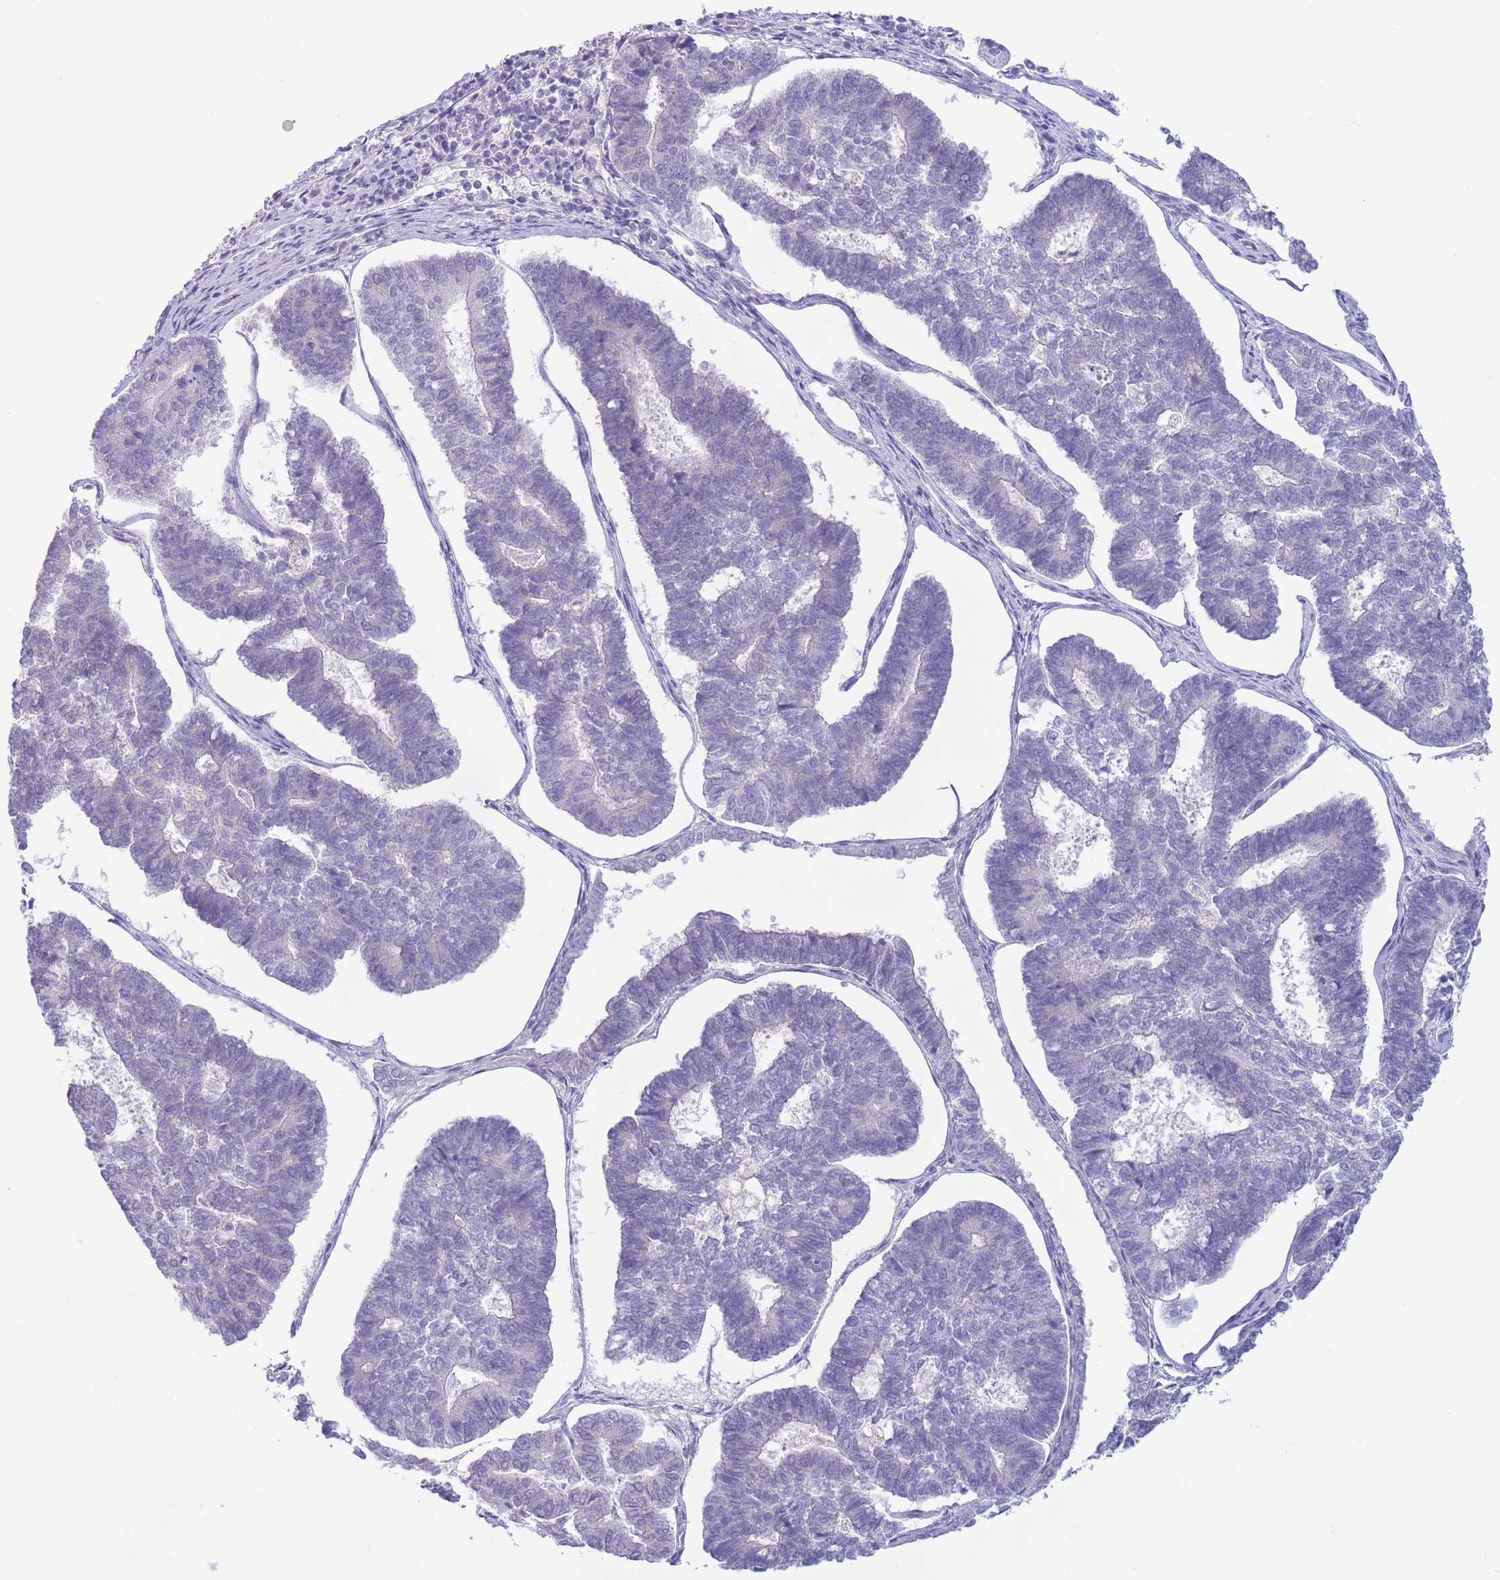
{"staining": {"intensity": "negative", "quantity": "none", "location": "none"}, "tissue": "endometrial cancer", "cell_type": "Tumor cells", "image_type": "cancer", "snomed": [{"axis": "morphology", "description": "Adenocarcinoma, NOS"}, {"axis": "topography", "description": "Endometrium"}], "caption": "Tumor cells show no significant positivity in adenocarcinoma (endometrial).", "gene": "ASAP3", "patient": {"sex": "female", "age": 70}}